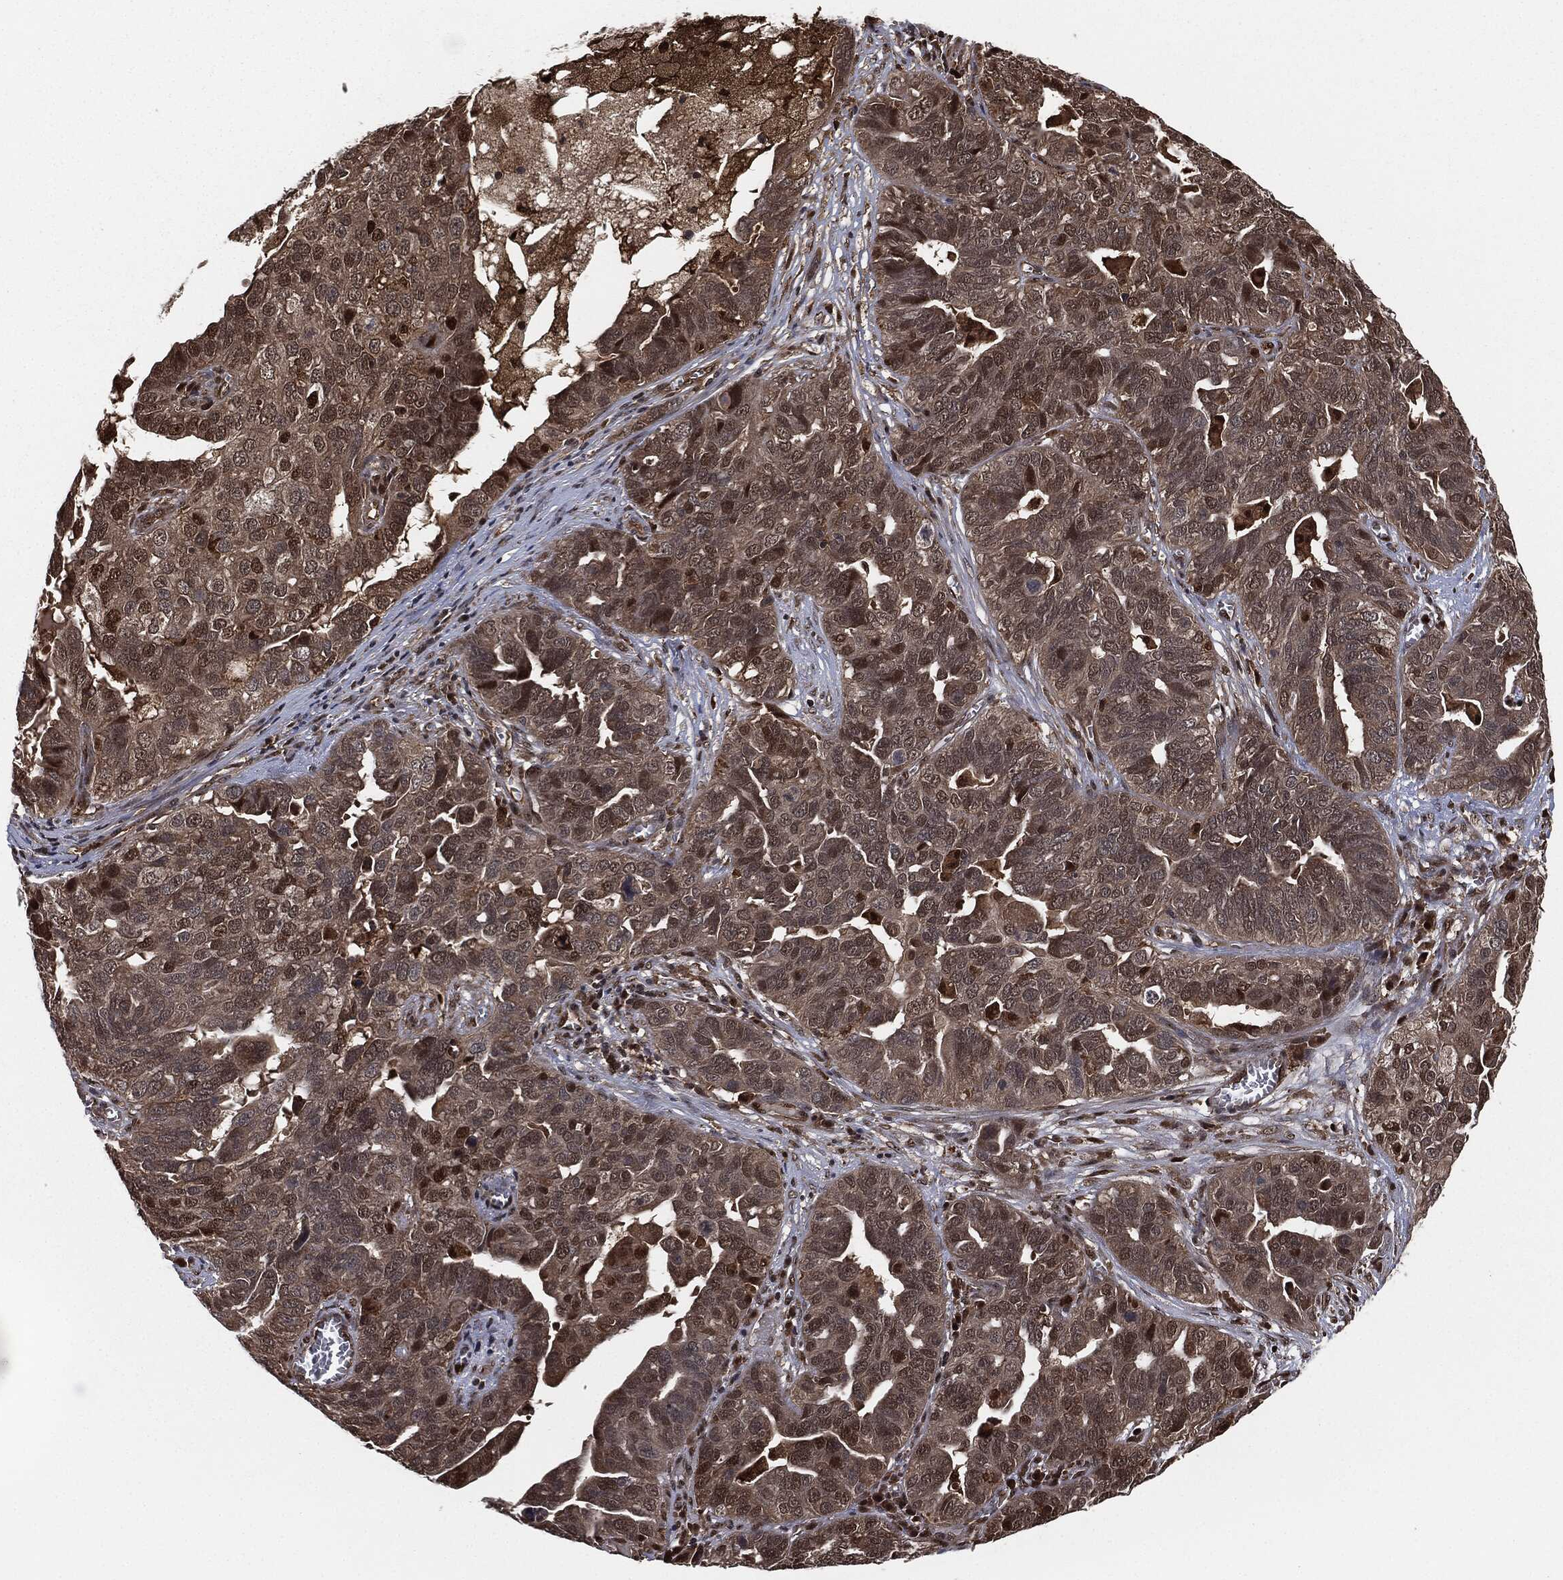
{"staining": {"intensity": "negative", "quantity": "none", "location": "none"}, "tissue": "ovarian cancer", "cell_type": "Tumor cells", "image_type": "cancer", "snomed": [{"axis": "morphology", "description": "Carcinoma, endometroid"}, {"axis": "topography", "description": "Soft tissue"}, {"axis": "topography", "description": "Ovary"}], "caption": "An image of endometroid carcinoma (ovarian) stained for a protein demonstrates no brown staining in tumor cells.", "gene": "CAPRIN2", "patient": {"sex": "female", "age": 52}}